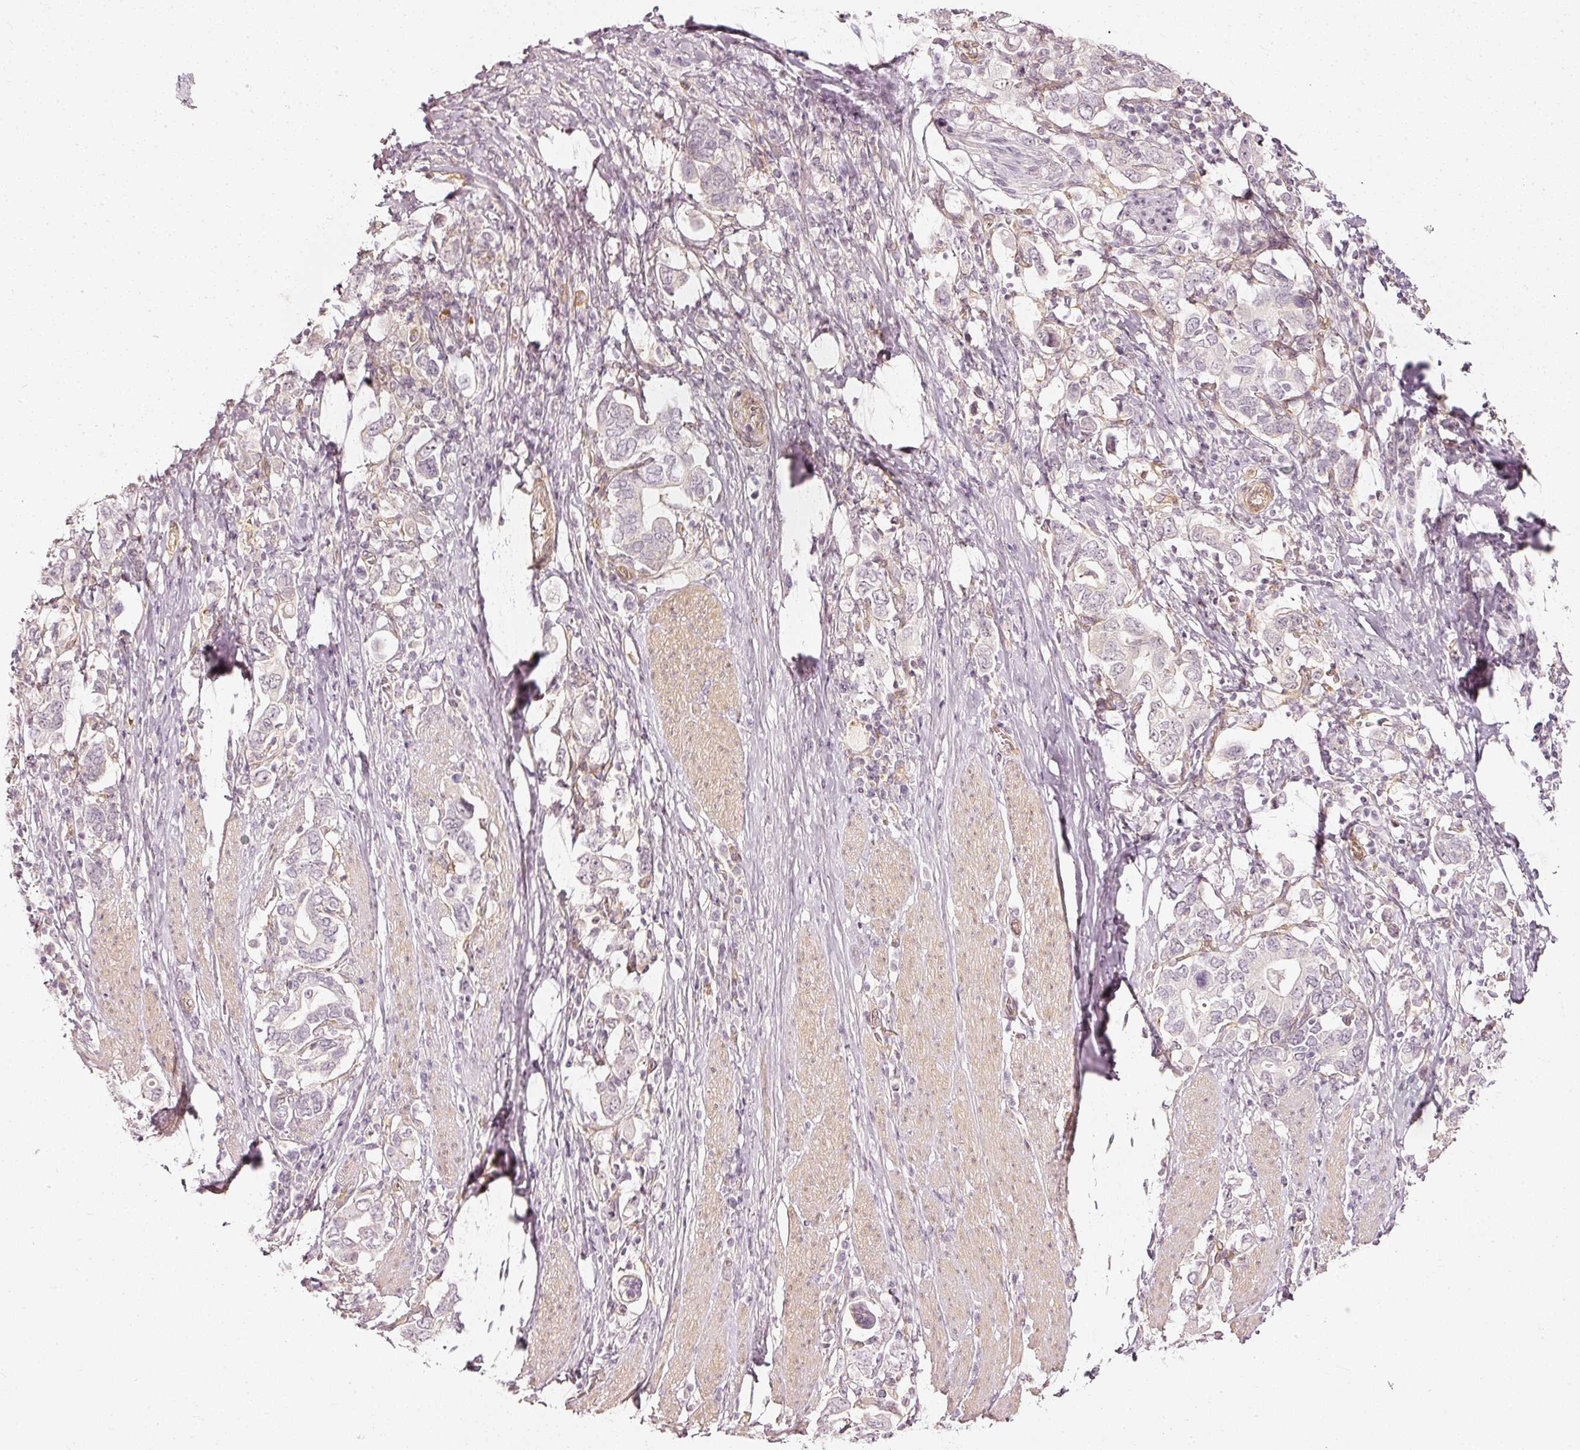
{"staining": {"intensity": "negative", "quantity": "none", "location": "none"}, "tissue": "stomach cancer", "cell_type": "Tumor cells", "image_type": "cancer", "snomed": [{"axis": "morphology", "description": "Adenocarcinoma, NOS"}, {"axis": "topography", "description": "Stomach, upper"}, {"axis": "topography", "description": "Stomach"}], "caption": "High power microscopy image of an immunohistochemistry photomicrograph of adenocarcinoma (stomach), revealing no significant expression in tumor cells. The staining was performed using DAB to visualize the protein expression in brown, while the nuclei were stained in blue with hematoxylin (Magnification: 20x).", "gene": "DRD2", "patient": {"sex": "male", "age": 62}}